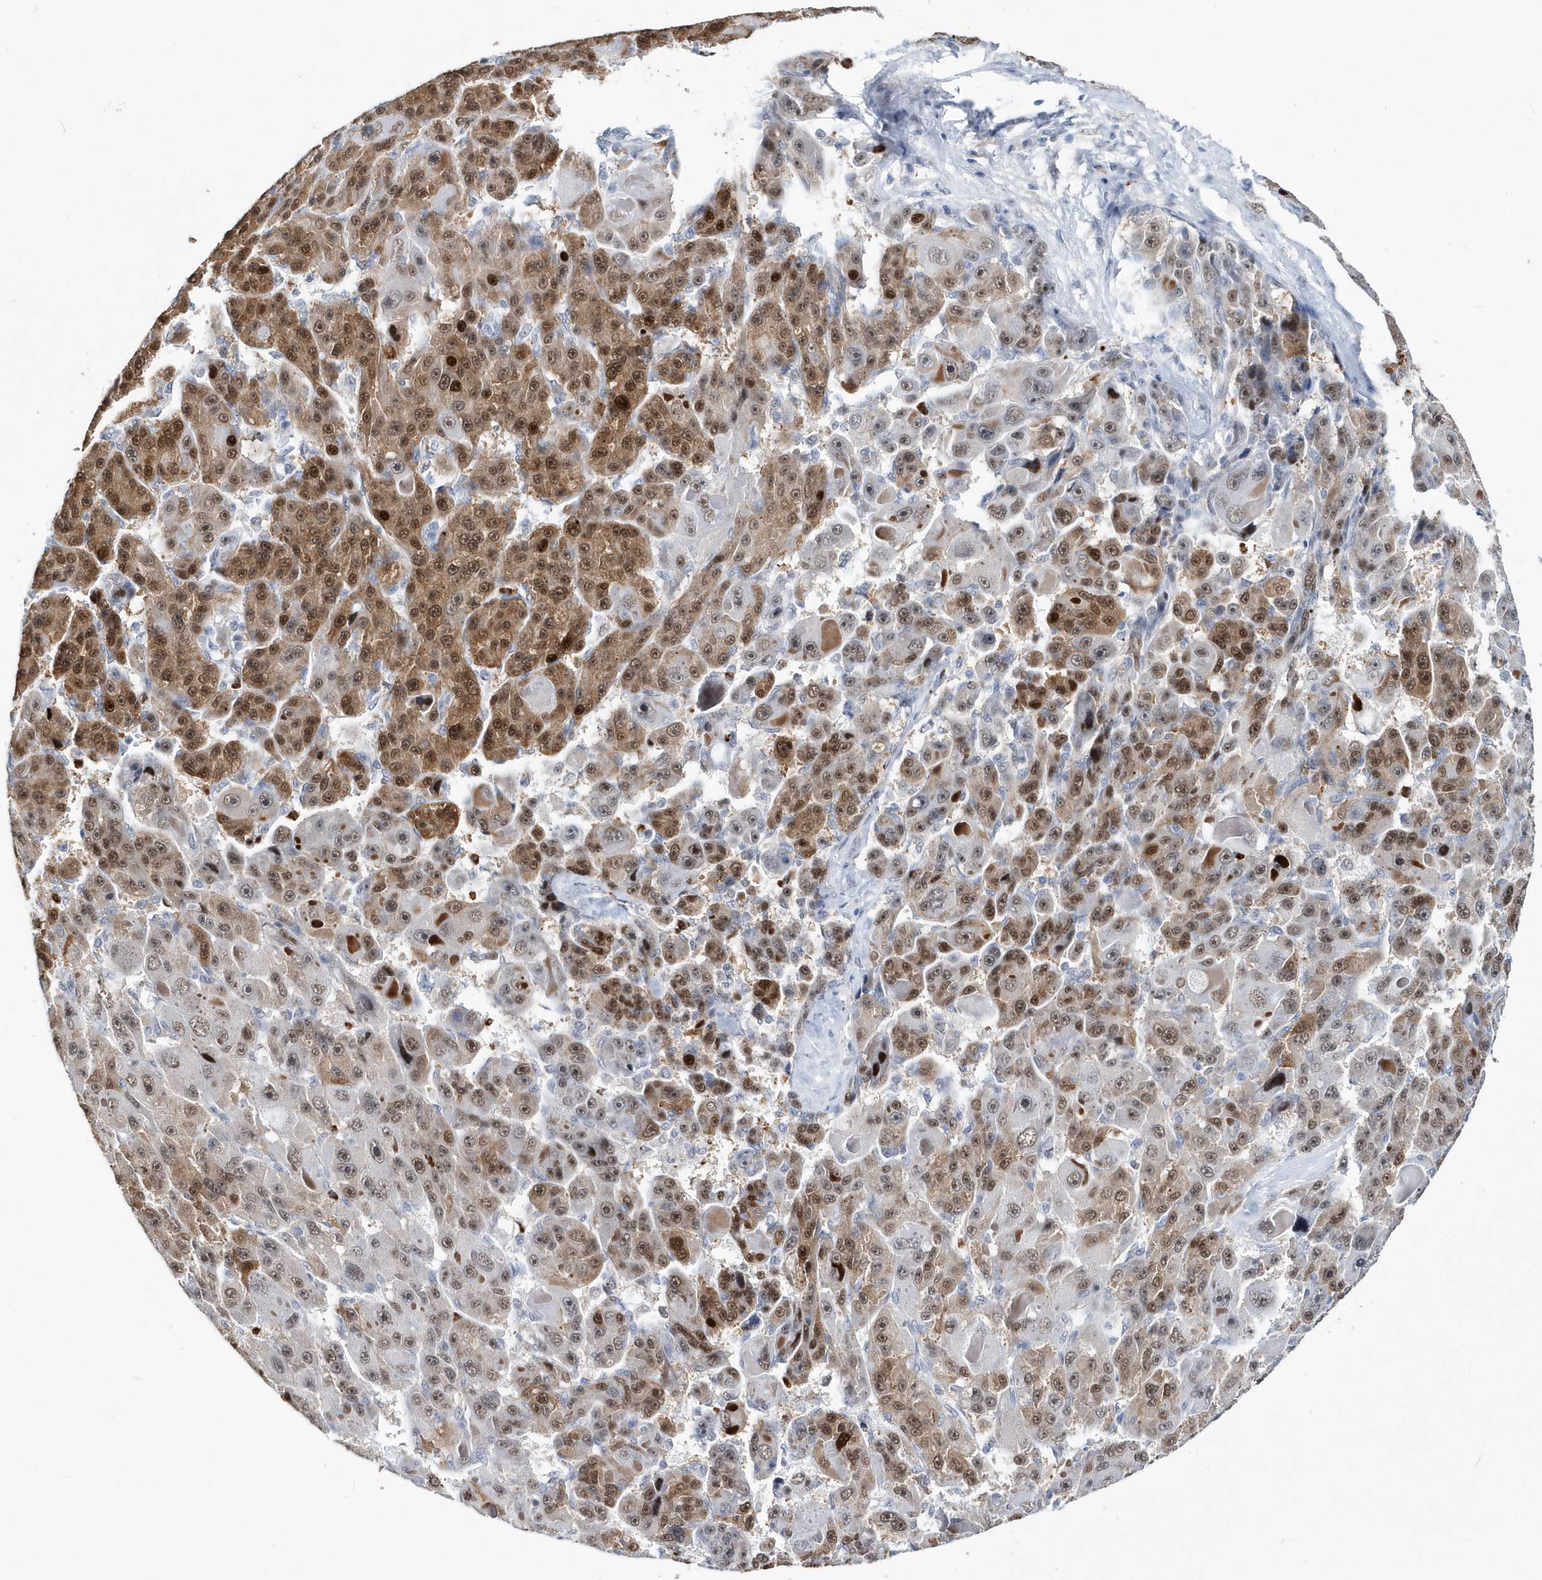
{"staining": {"intensity": "moderate", "quantity": ">75%", "location": "cytoplasmic/membranous,nuclear"}, "tissue": "liver cancer", "cell_type": "Tumor cells", "image_type": "cancer", "snomed": [{"axis": "morphology", "description": "Carcinoma, Hepatocellular, NOS"}, {"axis": "topography", "description": "Liver"}], "caption": "Tumor cells reveal medium levels of moderate cytoplasmic/membranous and nuclear staining in approximately >75% of cells in human liver cancer.", "gene": "ASCL4", "patient": {"sex": "male", "age": 76}}